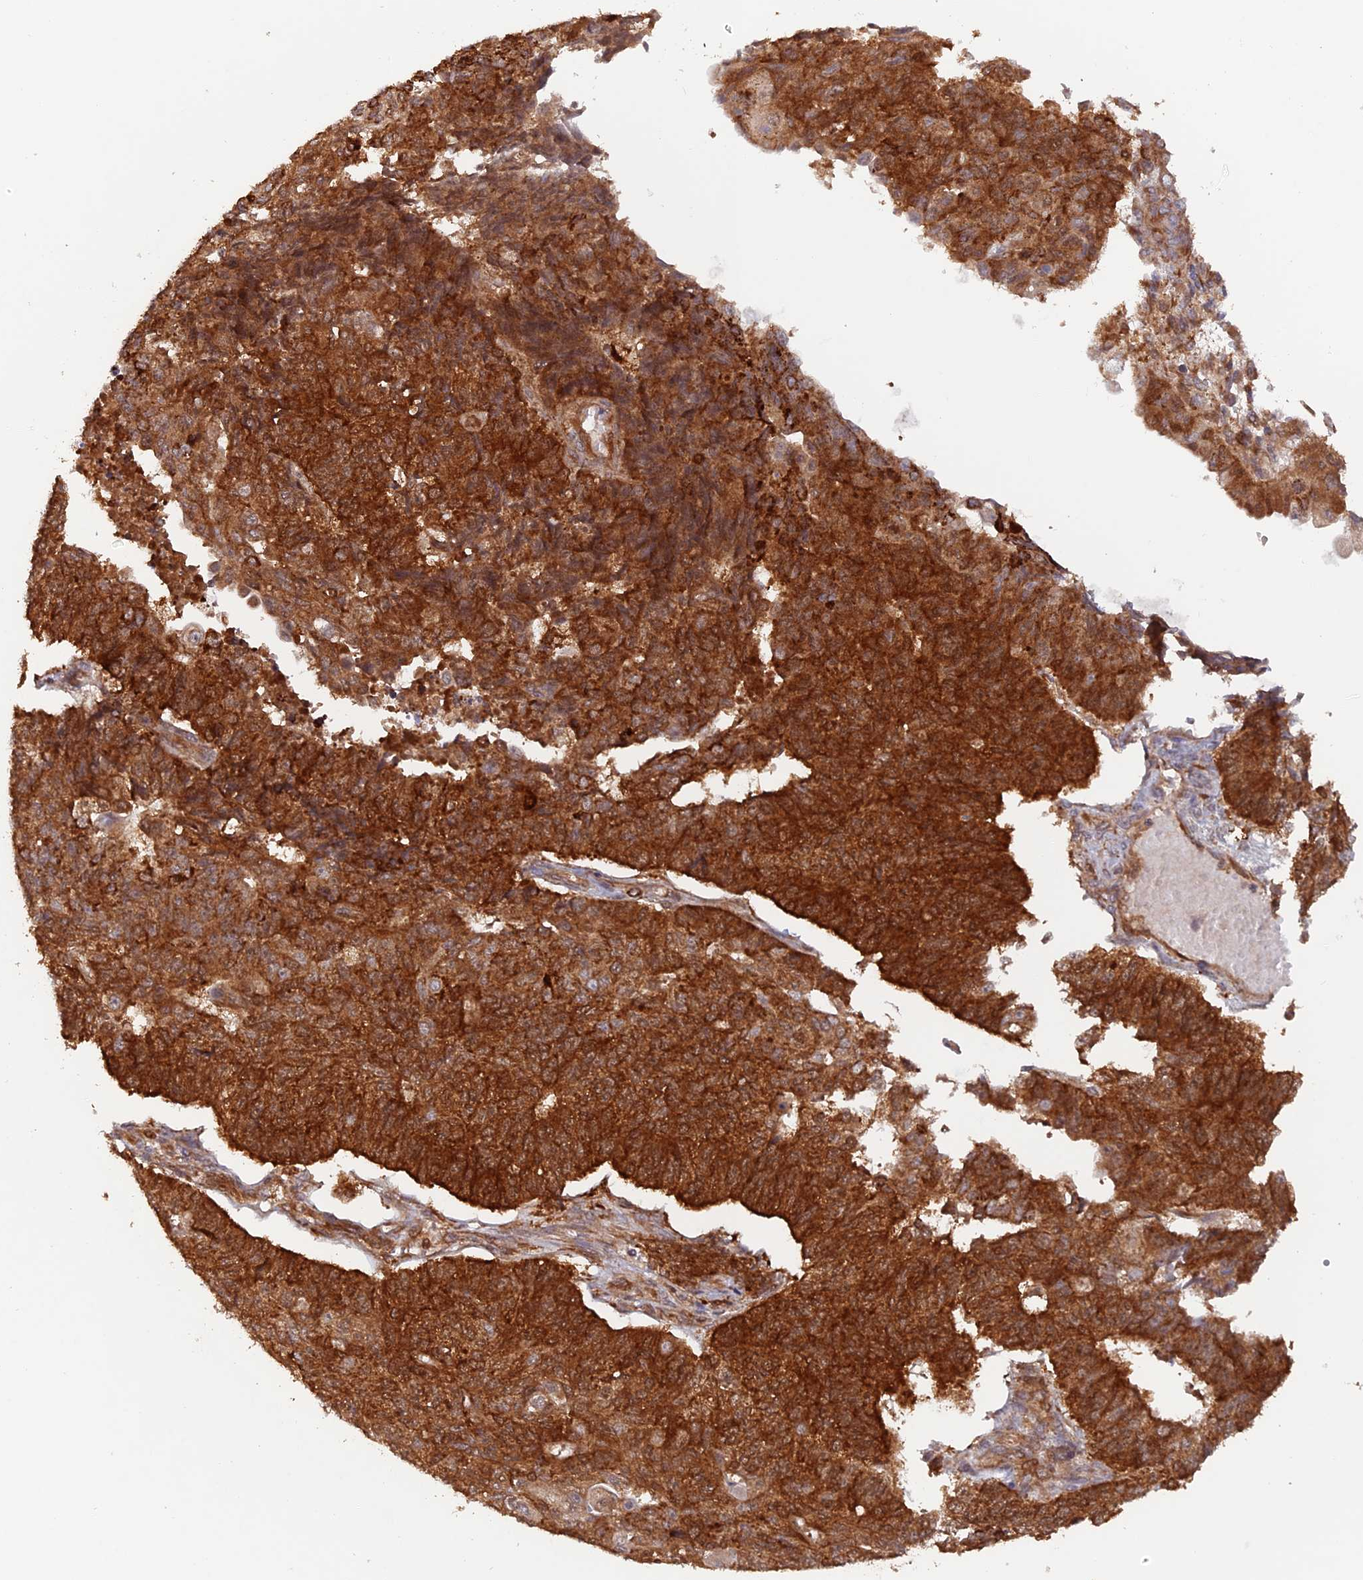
{"staining": {"intensity": "strong", "quantity": ">75%", "location": "cytoplasmic/membranous"}, "tissue": "endometrial cancer", "cell_type": "Tumor cells", "image_type": "cancer", "snomed": [{"axis": "morphology", "description": "Adenocarcinoma, NOS"}, {"axis": "topography", "description": "Endometrium"}], "caption": "This micrograph shows endometrial cancer stained with IHC to label a protein in brown. The cytoplasmic/membranous of tumor cells show strong positivity for the protein. Nuclei are counter-stained blue.", "gene": "DTYMK", "patient": {"sex": "female", "age": 32}}